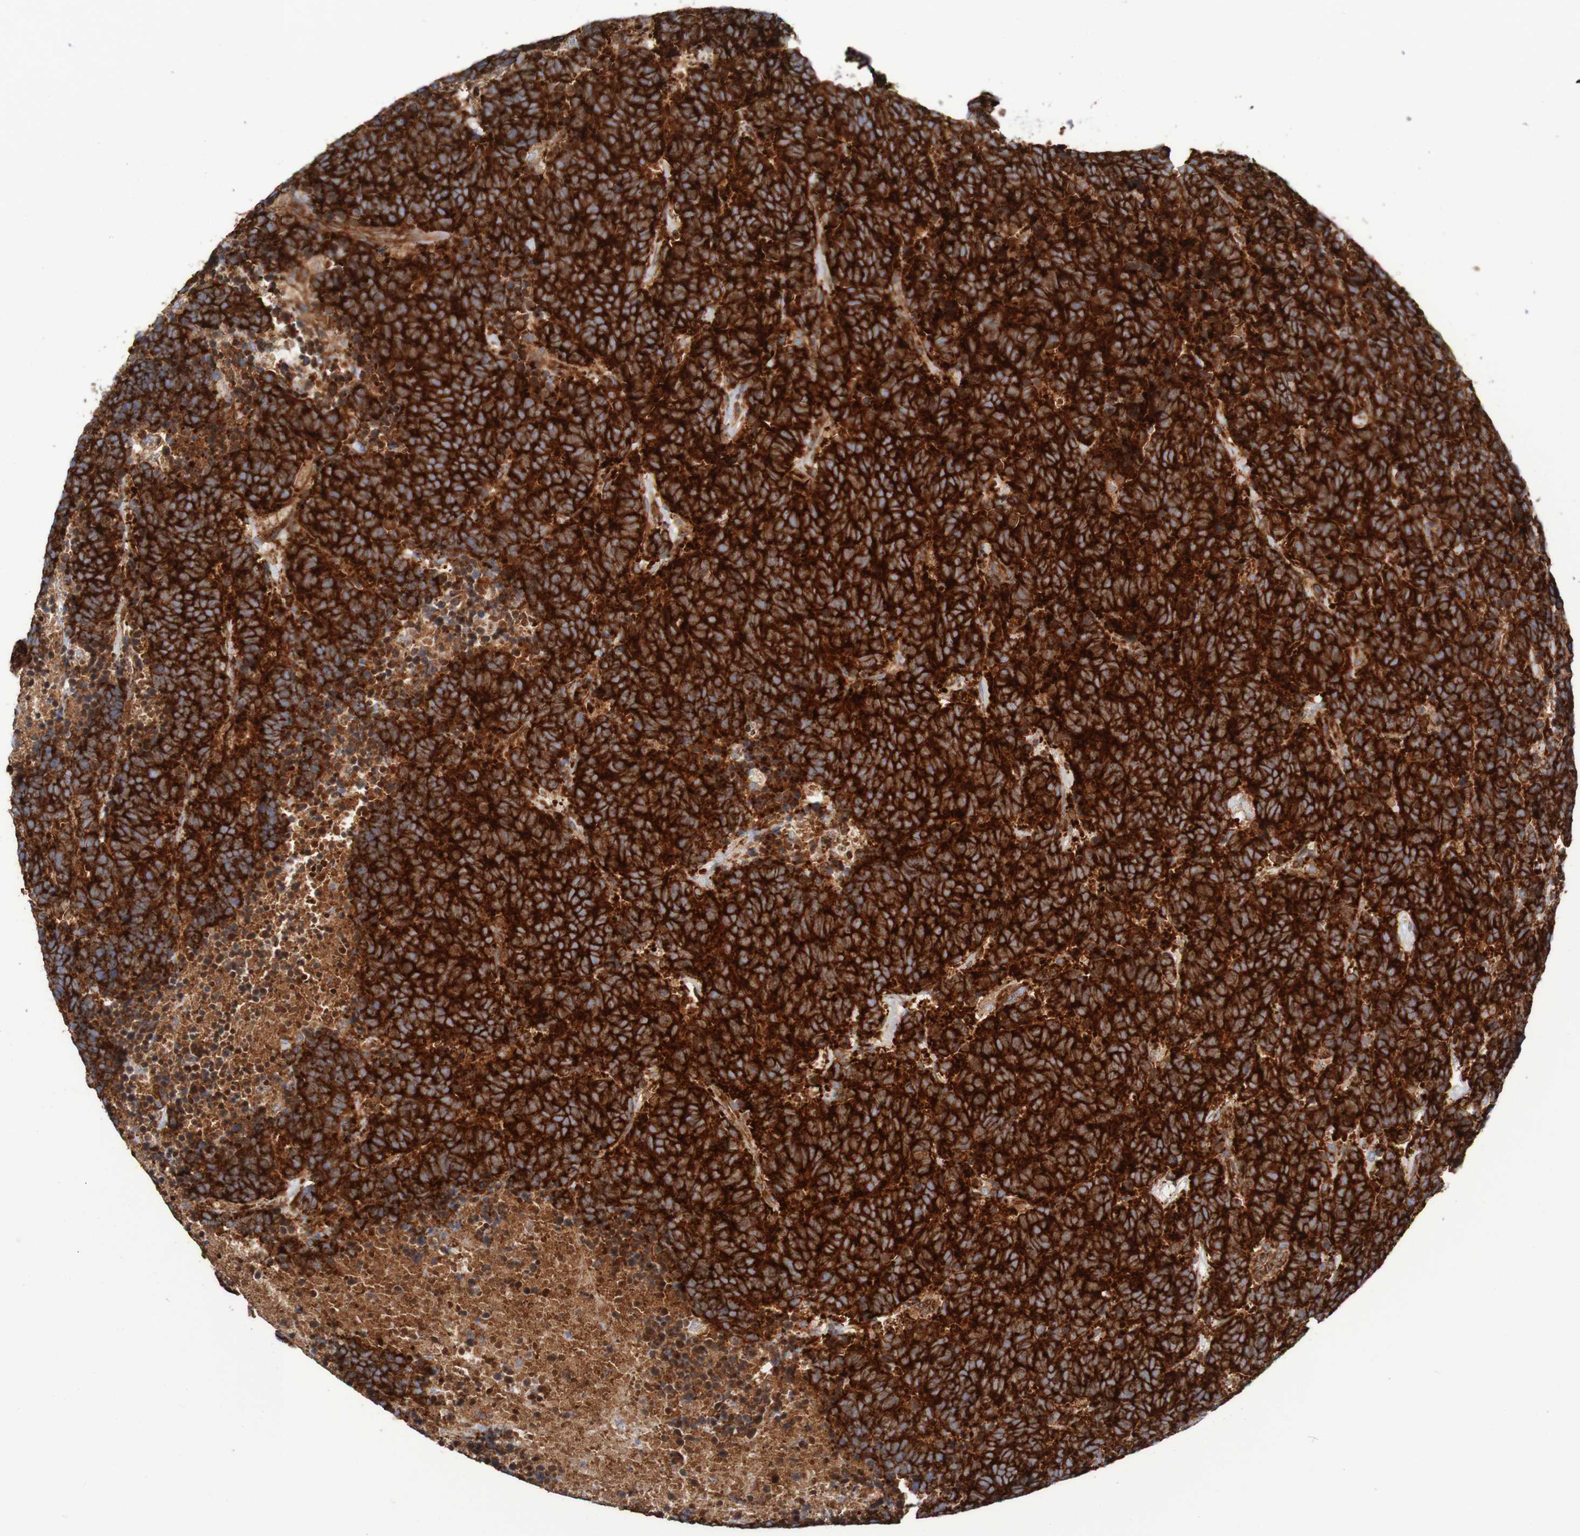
{"staining": {"intensity": "strong", "quantity": ">75%", "location": "cytoplasmic/membranous"}, "tissue": "carcinoid", "cell_type": "Tumor cells", "image_type": "cancer", "snomed": [{"axis": "morphology", "description": "Carcinoma, NOS"}, {"axis": "morphology", "description": "Carcinoid, malignant, NOS"}, {"axis": "topography", "description": "Urinary bladder"}], "caption": "Strong cytoplasmic/membranous staining for a protein is identified in about >75% of tumor cells of carcinoma using IHC.", "gene": "FXR2", "patient": {"sex": "male", "age": 57}}